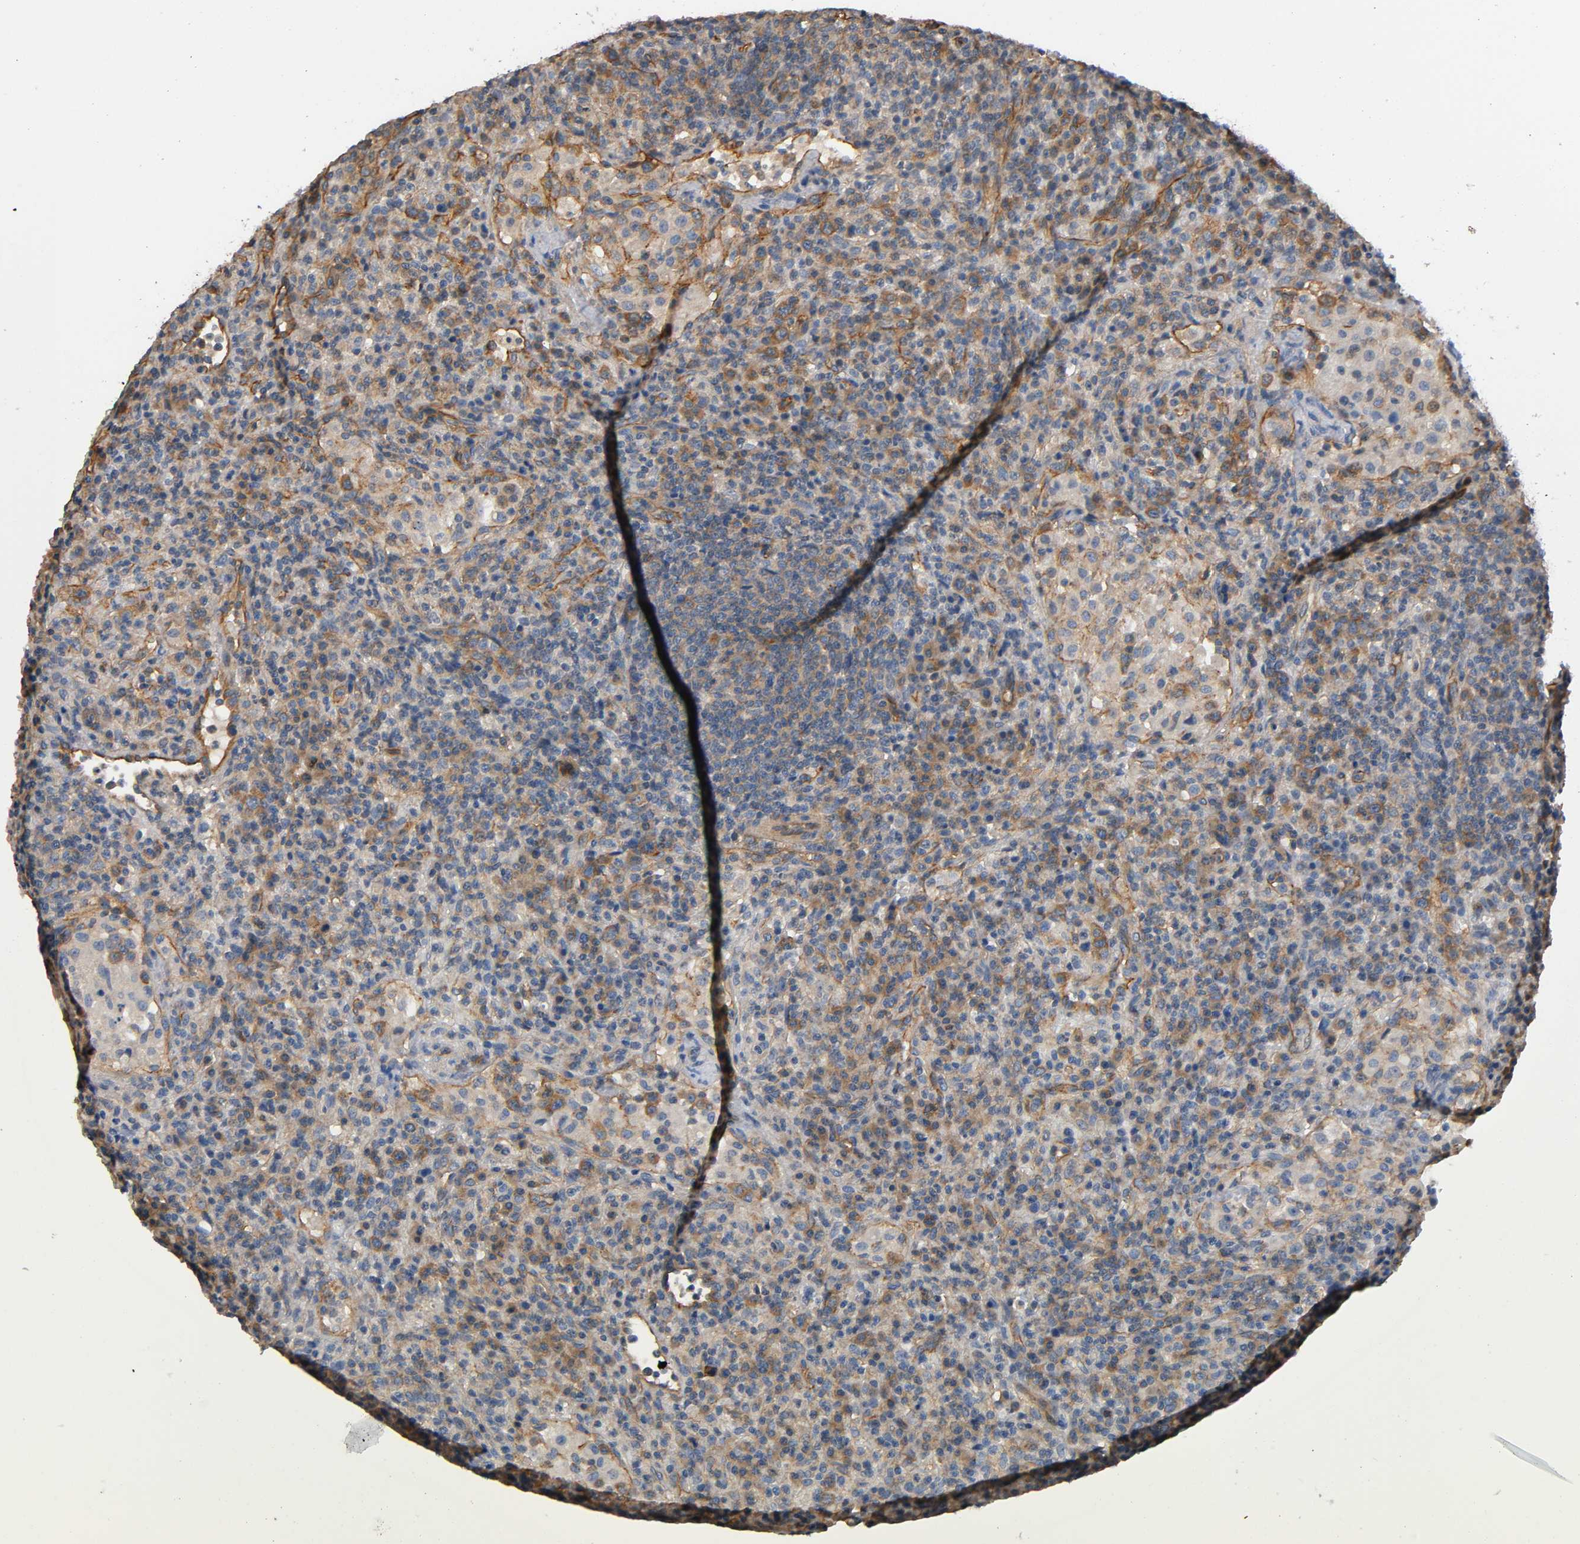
{"staining": {"intensity": "moderate", "quantity": "25%-75%", "location": "cytoplasmic/membranous"}, "tissue": "lymphoma", "cell_type": "Tumor cells", "image_type": "cancer", "snomed": [{"axis": "morphology", "description": "Hodgkin's disease, NOS"}, {"axis": "topography", "description": "Lymph node"}], "caption": "Protein staining of Hodgkin's disease tissue demonstrates moderate cytoplasmic/membranous positivity in about 25%-75% of tumor cells. (Stains: DAB (3,3'-diaminobenzidine) in brown, nuclei in blue, Microscopy: brightfield microscopy at high magnification).", "gene": "MARS1", "patient": {"sex": "male", "age": 65}}